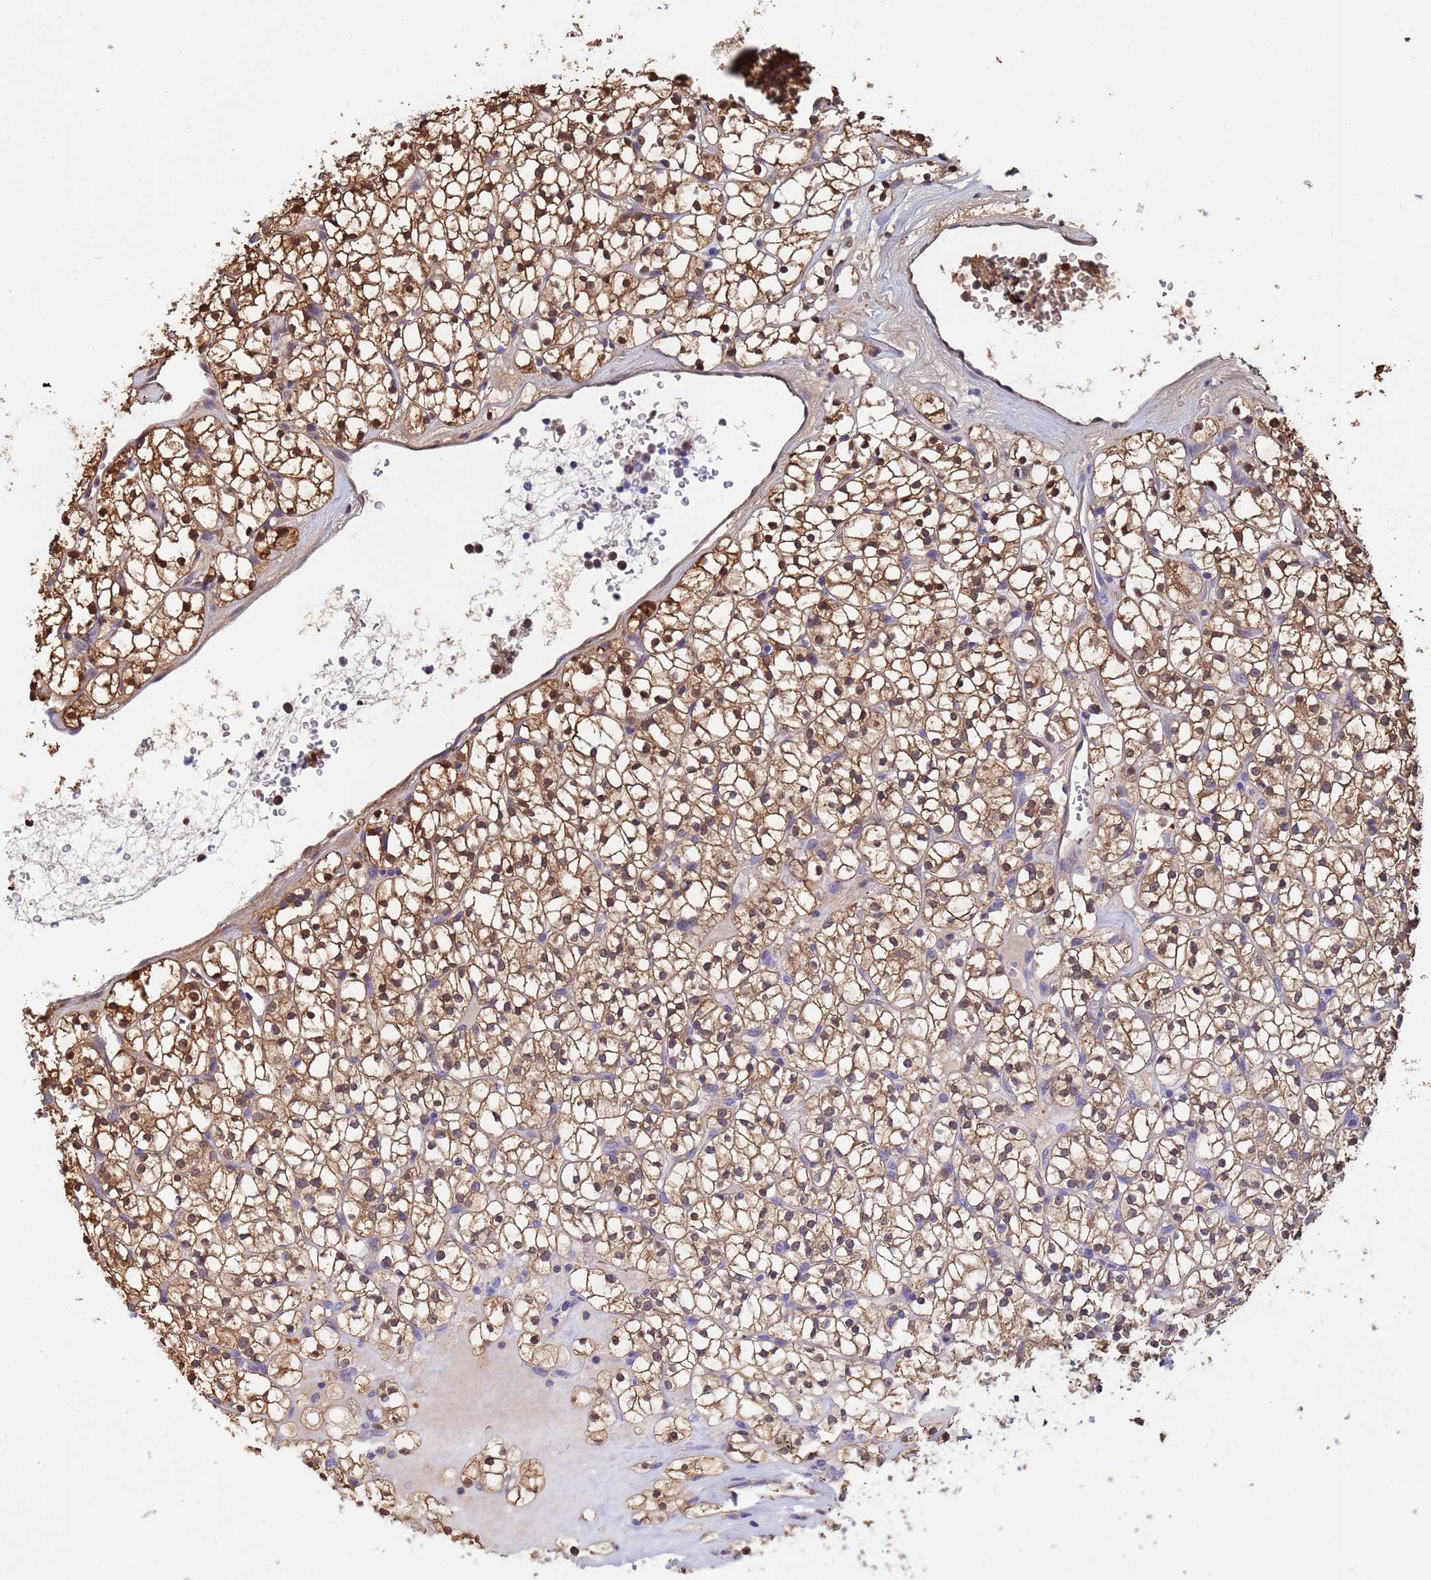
{"staining": {"intensity": "strong", "quantity": ">75%", "location": "cytoplasmic/membranous,nuclear"}, "tissue": "renal cancer", "cell_type": "Tumor cells", "image_type": "cancer", "snomed": [{"axis": "morphology", "description": "Adenocarcinoma, NOS"}, {"axis": "topography", "description": "Kidney"}], "caption": "Immunohistochemistry (IHC) of adenocarcinoma (renal) shows high levels of strong cytoplasmic/membranous and nuclear expression in approximately >75% of tumor cells.", "gene": "FAM25A", "patient": {"sex": "female", "age": 64}}